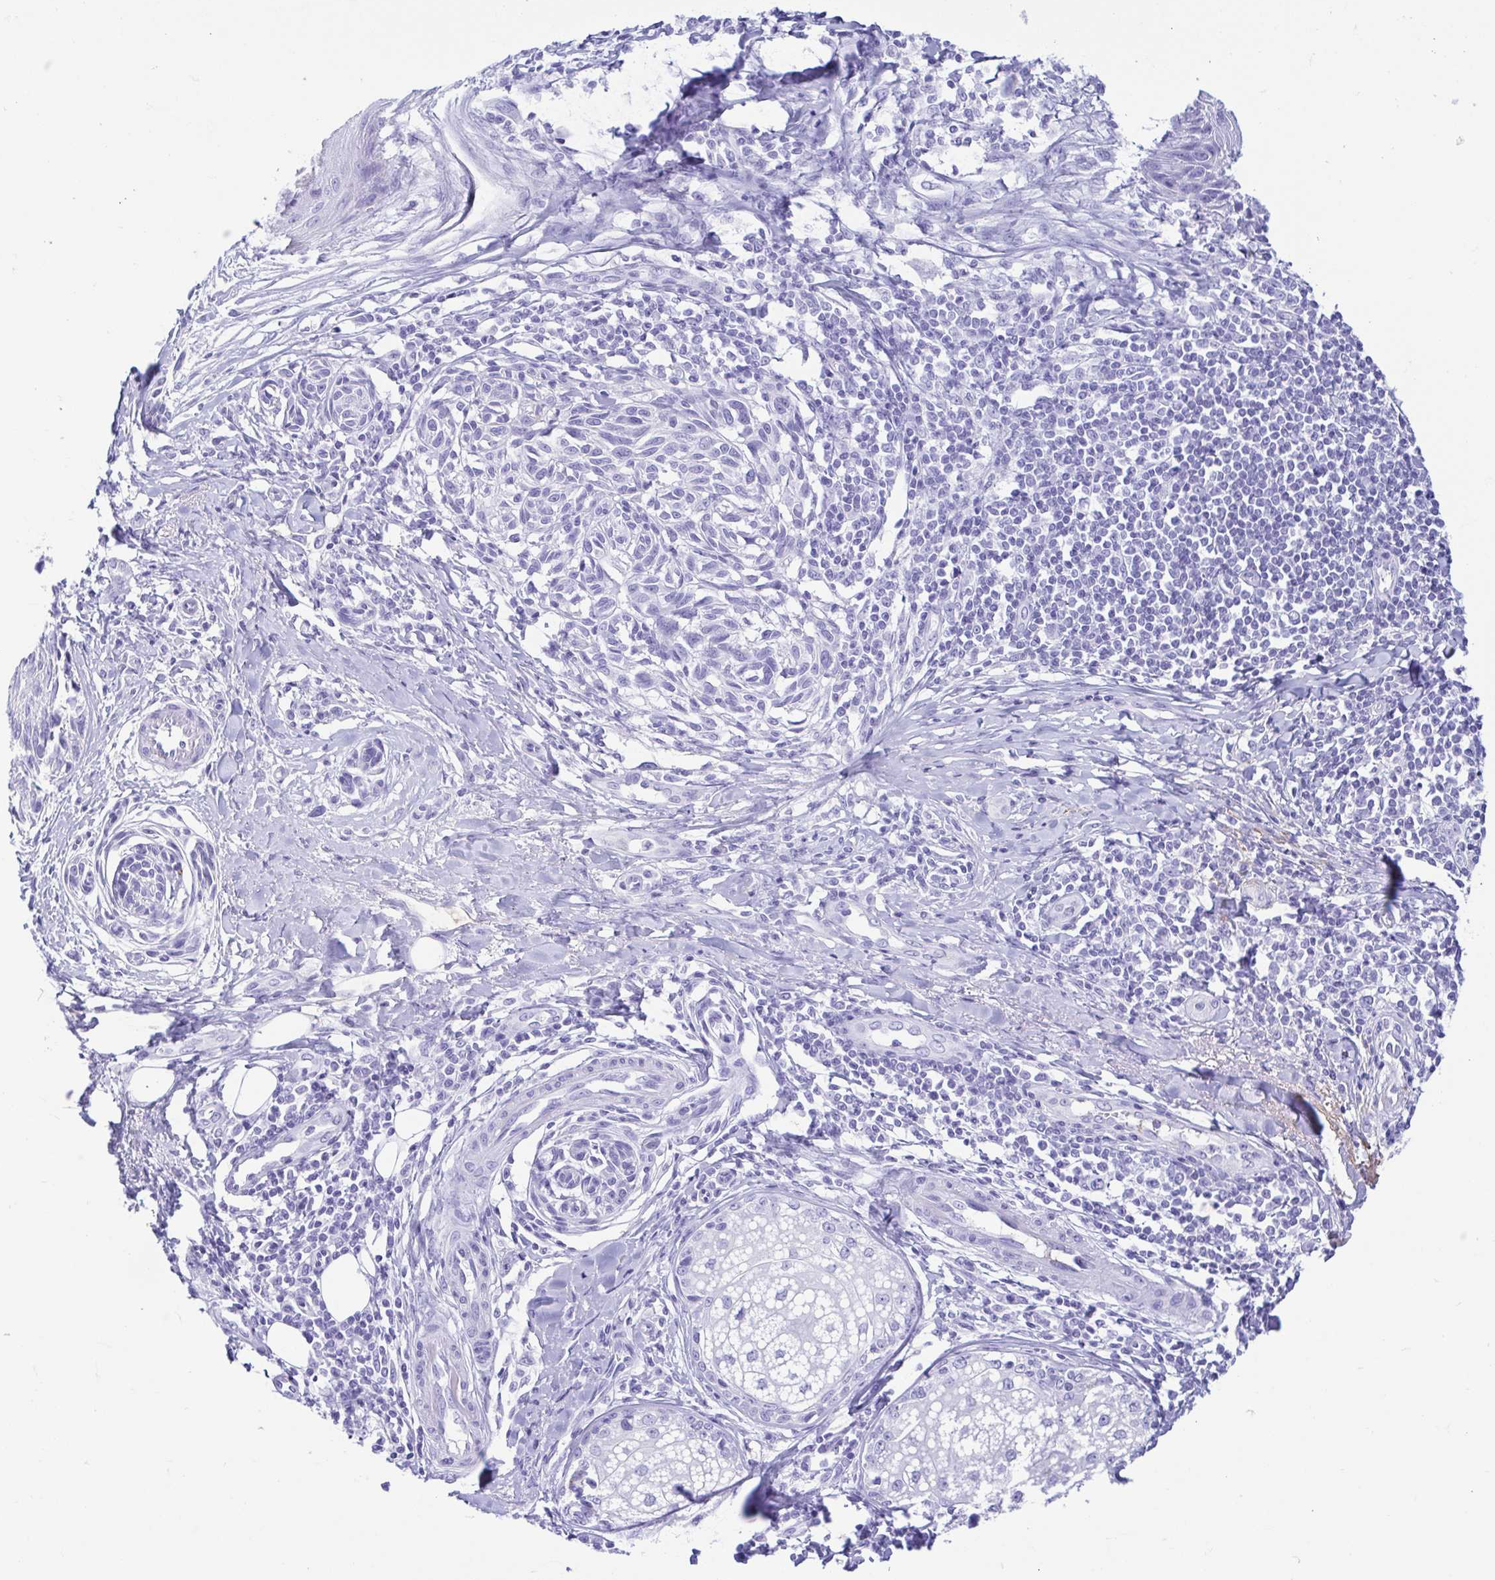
{"staining": {"intensity": "negative", "quantity": "none", "location": "none"}, "tissue": "melanoma", "cell_type": "Tumor cells", "image_type": "cancer", "snomed": [{"axis": "morphology", "description": "Malignant melanoma, NOS"}, {"axis": "topography", "description": "Skin"}], "caption": "Melanoma stained for a protein using immunohistochemistry (IHC) demonstrates no positivity tumor cells.", "gene": "GKN1", "patient": {"sex": "female", "age": 86}}